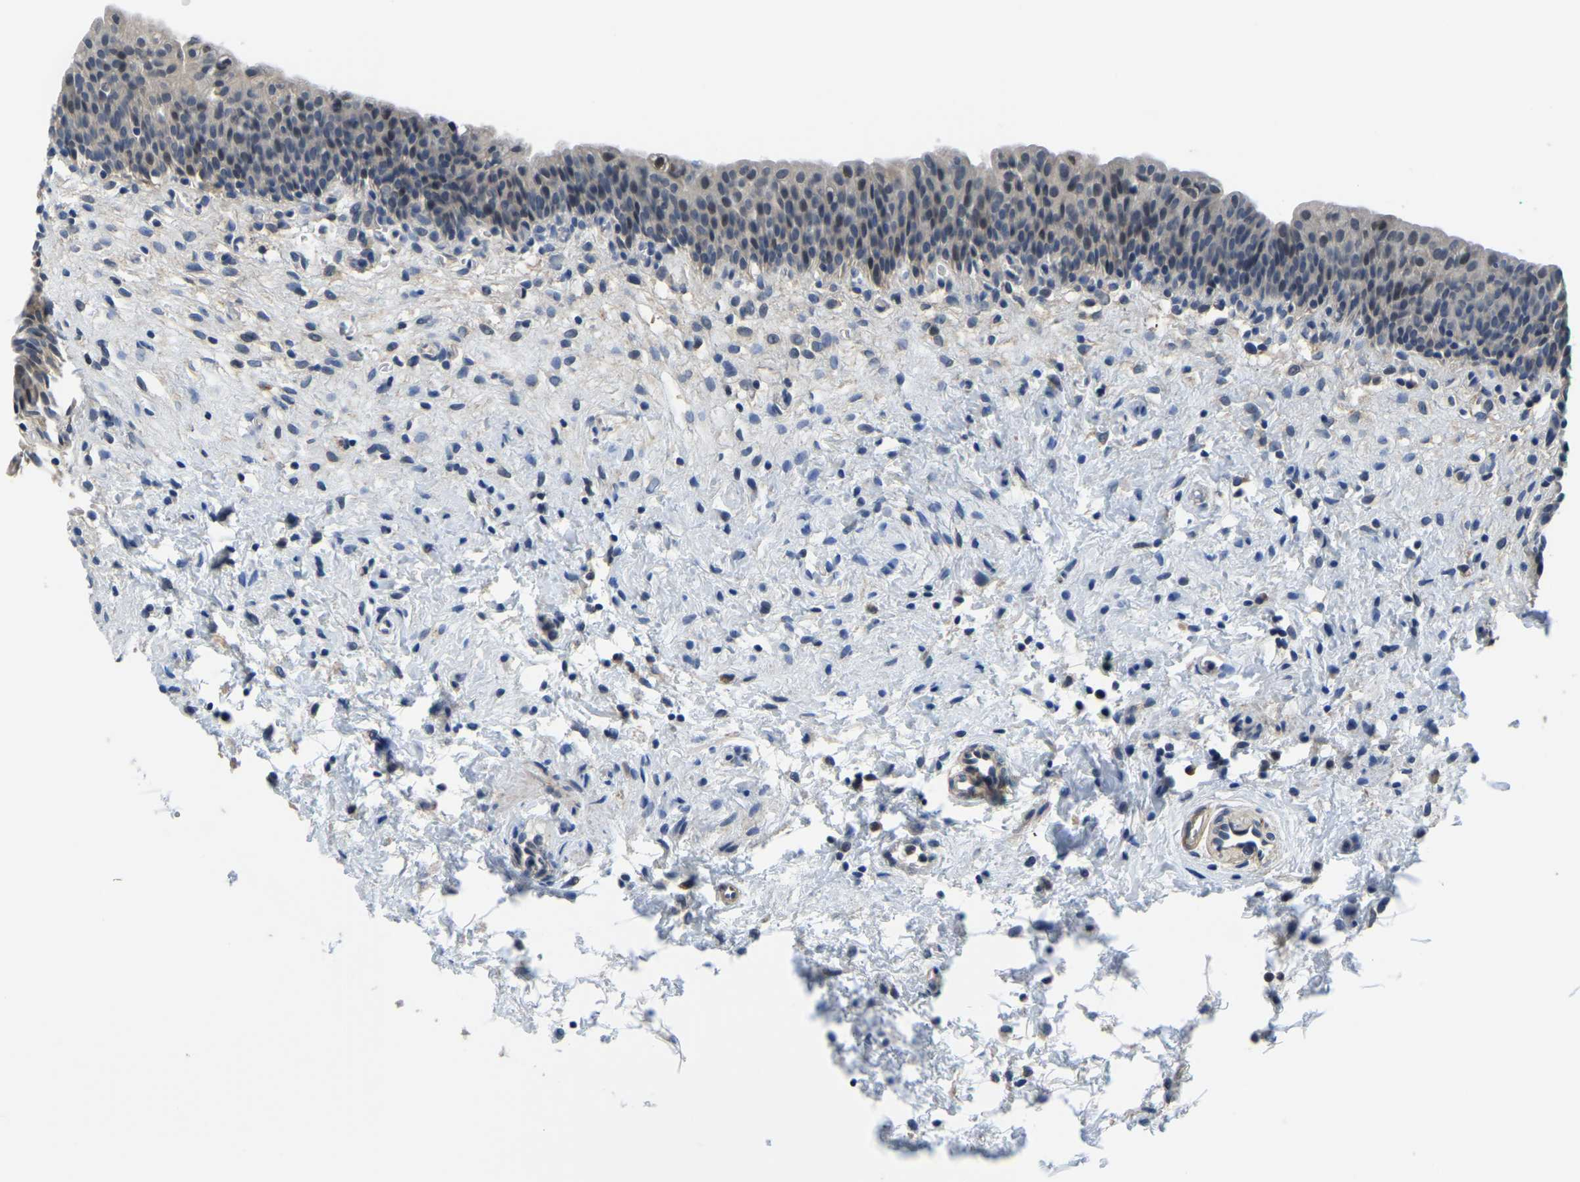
{"staining": {"intensity": "weak", "quantity": "<25%", "location": "cytoplasmic/membranous"}, "tissue": "urinary bladder", "cell_type": "Urothelial cells", "image_type": "normal", "snomed": [{"axis": "morphology", "description": "Normal tissue, NOS"}, {"axis": "topography", "description": "Urinary bladder"}], "caption": "The immunohistochemistry micrograph has no significant expression in urothelial cells of urinary bladder.", "gene": "LIAS", "patient": {"sex": "male", "age": 37}}